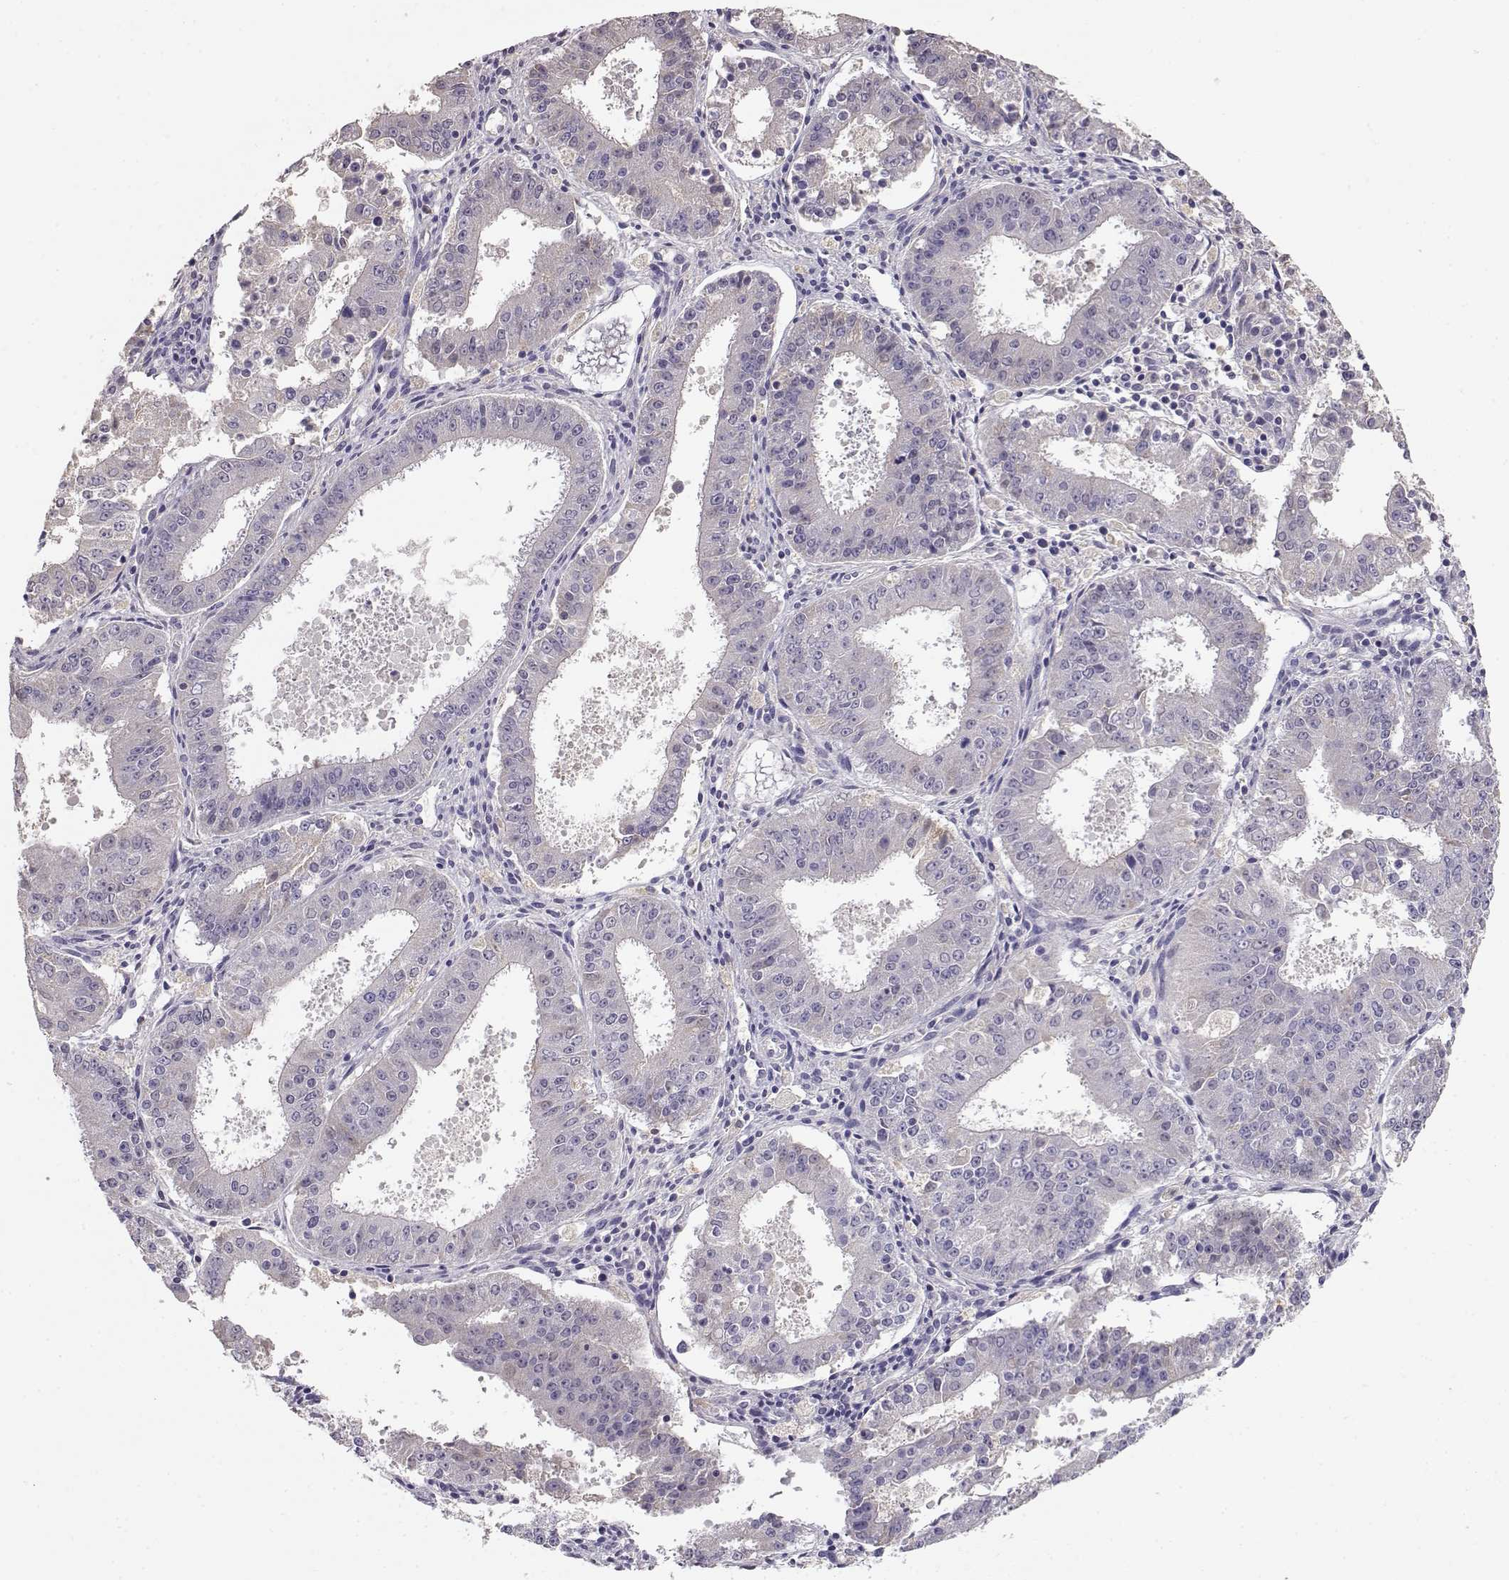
{"staining": {"intensity": "negative", "quantity": "none", "location": "none"}, "tissue": "ovarian cancer", "cell_type": "Tumor cells", "image_type": "cancer", "snomed": [{"axis": "morphology", "description": "Carcinoma, endometroid"}, {"axis": "topography", "description": "Ovary"}], "caption": "High power microscopy histopathology image of an immunohistochemistry photomicrograph of ovarian cancer, revealing no significant positivity in tumor cells. (DAB (3,3'-diaminobenzidine) IHC with hematoxylin counter stain).", "gene": "TACR1", "patient": {"sex": "female", "age": 42}}